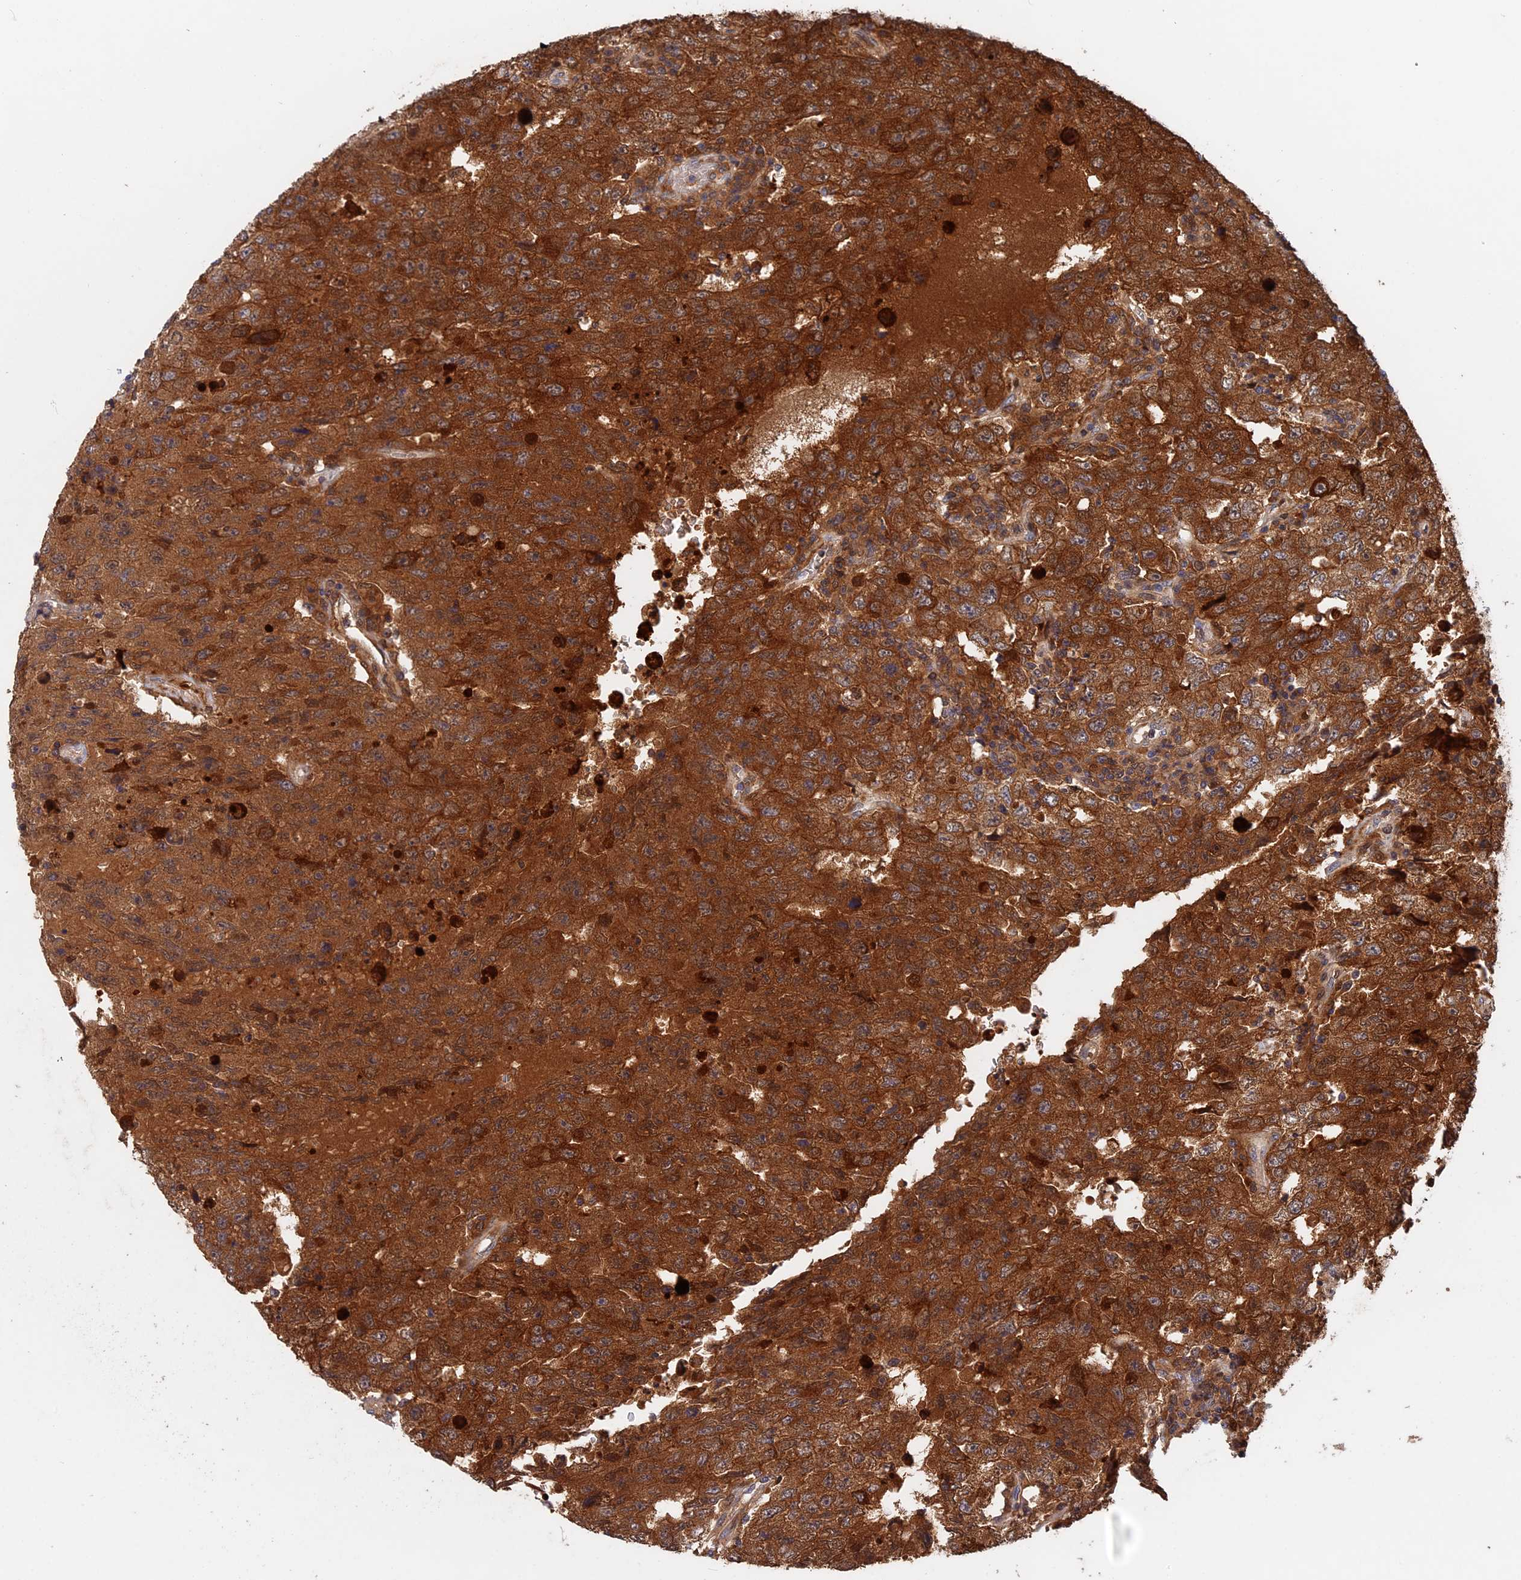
{"staining": {"intensity": "strong", "quantity": ">75%", "location": "cytoplasmic/membranous"}, "tissue": "testis cancer", "cell_type": "Tumor cells", "image_type": "cancer", "snomed": [{"axis": "morphology", "description": "Carcinoma, Embryonal, NOS"}, {"axis": "topography", "description": "Testis"}], "caption": "Human embryonal carcinoma (testis) stained with a brown dye displays strong cytoplasmic/membranous positive expression in about >75% of tumor cells.", "gene": "BLVRA", "patient": {"sex": "male", "age": 26}}